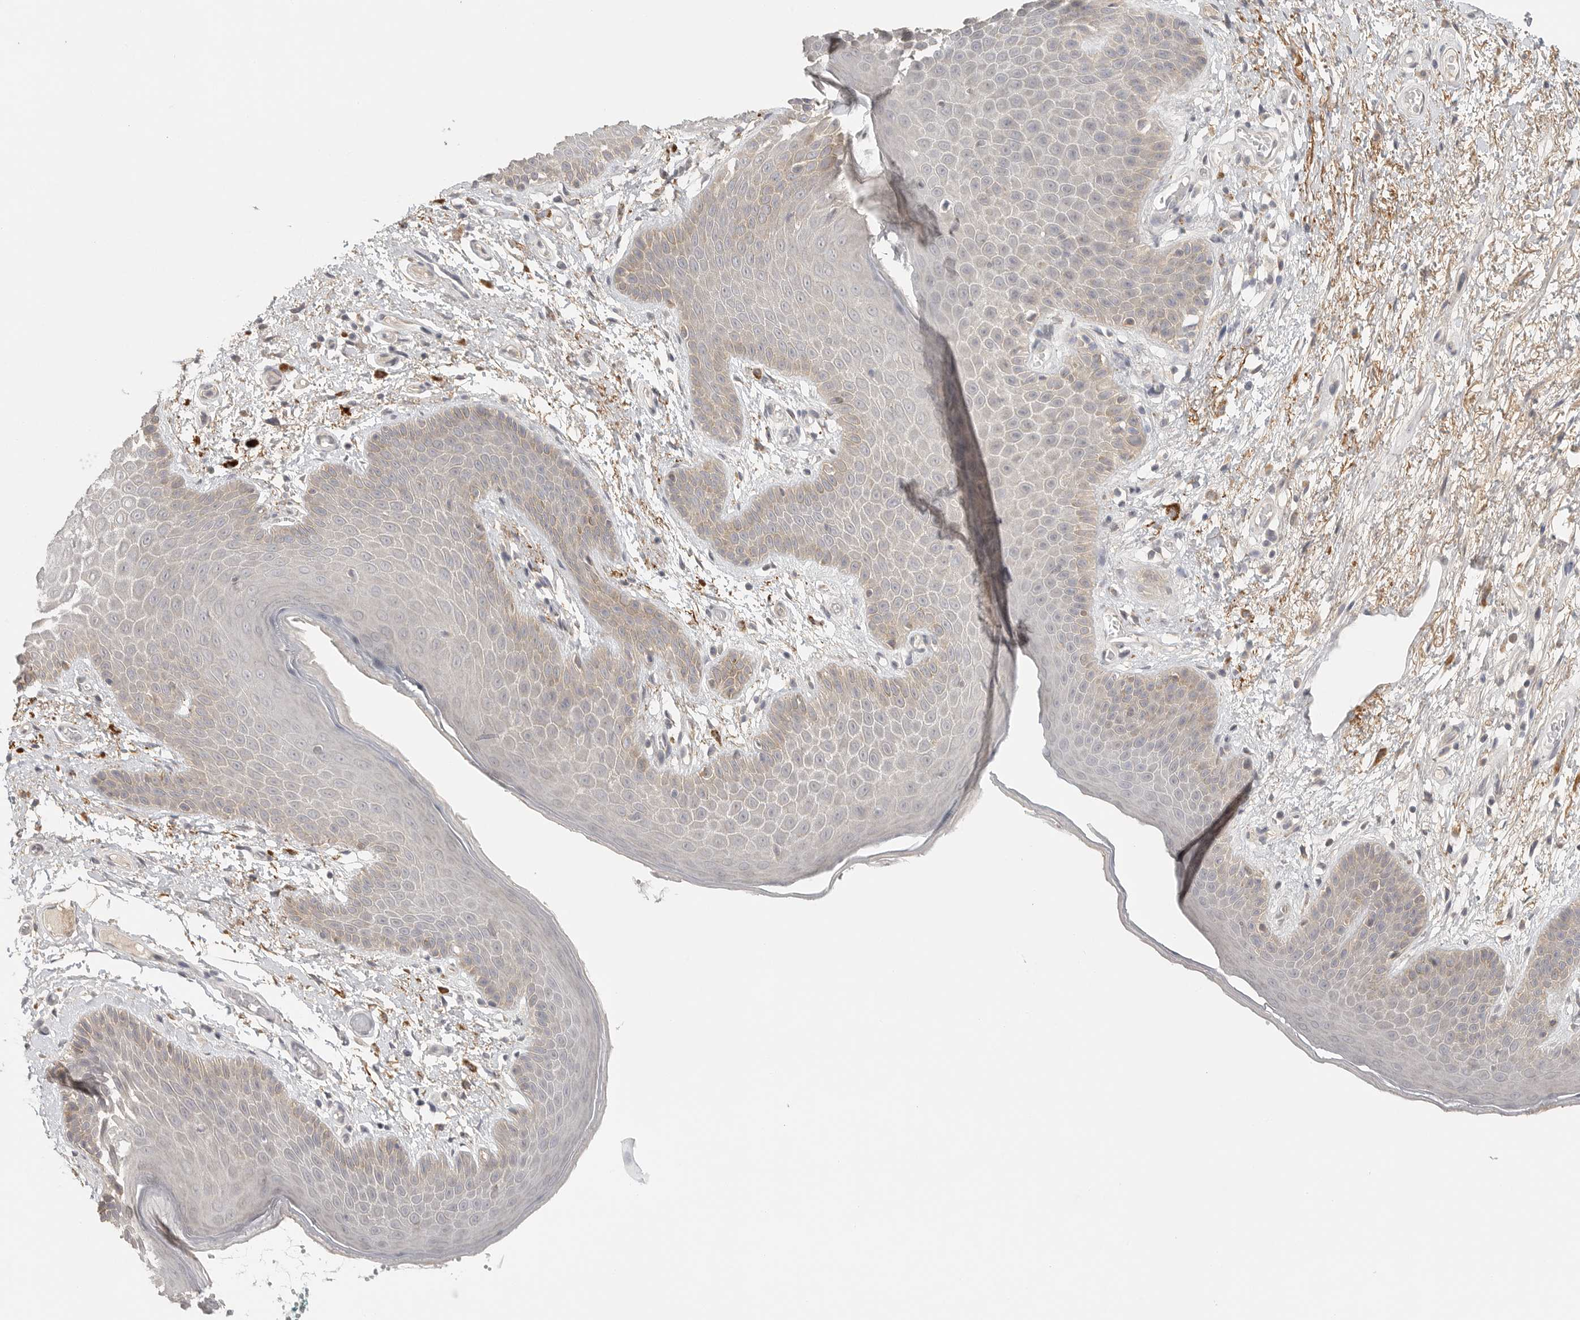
{"staining": {"intensity": "weak", "quantity": "<25%", "location": "cytoplasmic/membranous"}, "tissue": "skin", "cell_type": "Epidermal cells", "image_type": "normal", "snomed": [{"axis": "morphology", "description": "Normal tissue, NOS"}, {"axis": "topography", "description": "Anal"}], "caption": "Protein analysis of benign skin shows no significant positivity in epidermal cells. Brightfield microscopy of immunohistochemistry stained with DAB (3,3'-diaminobenzidine) (brown) and hematoxylin (blue), captured at high magnification.", "gene": "HDAC6", "patient": {"sex": "male", "age": 74}}